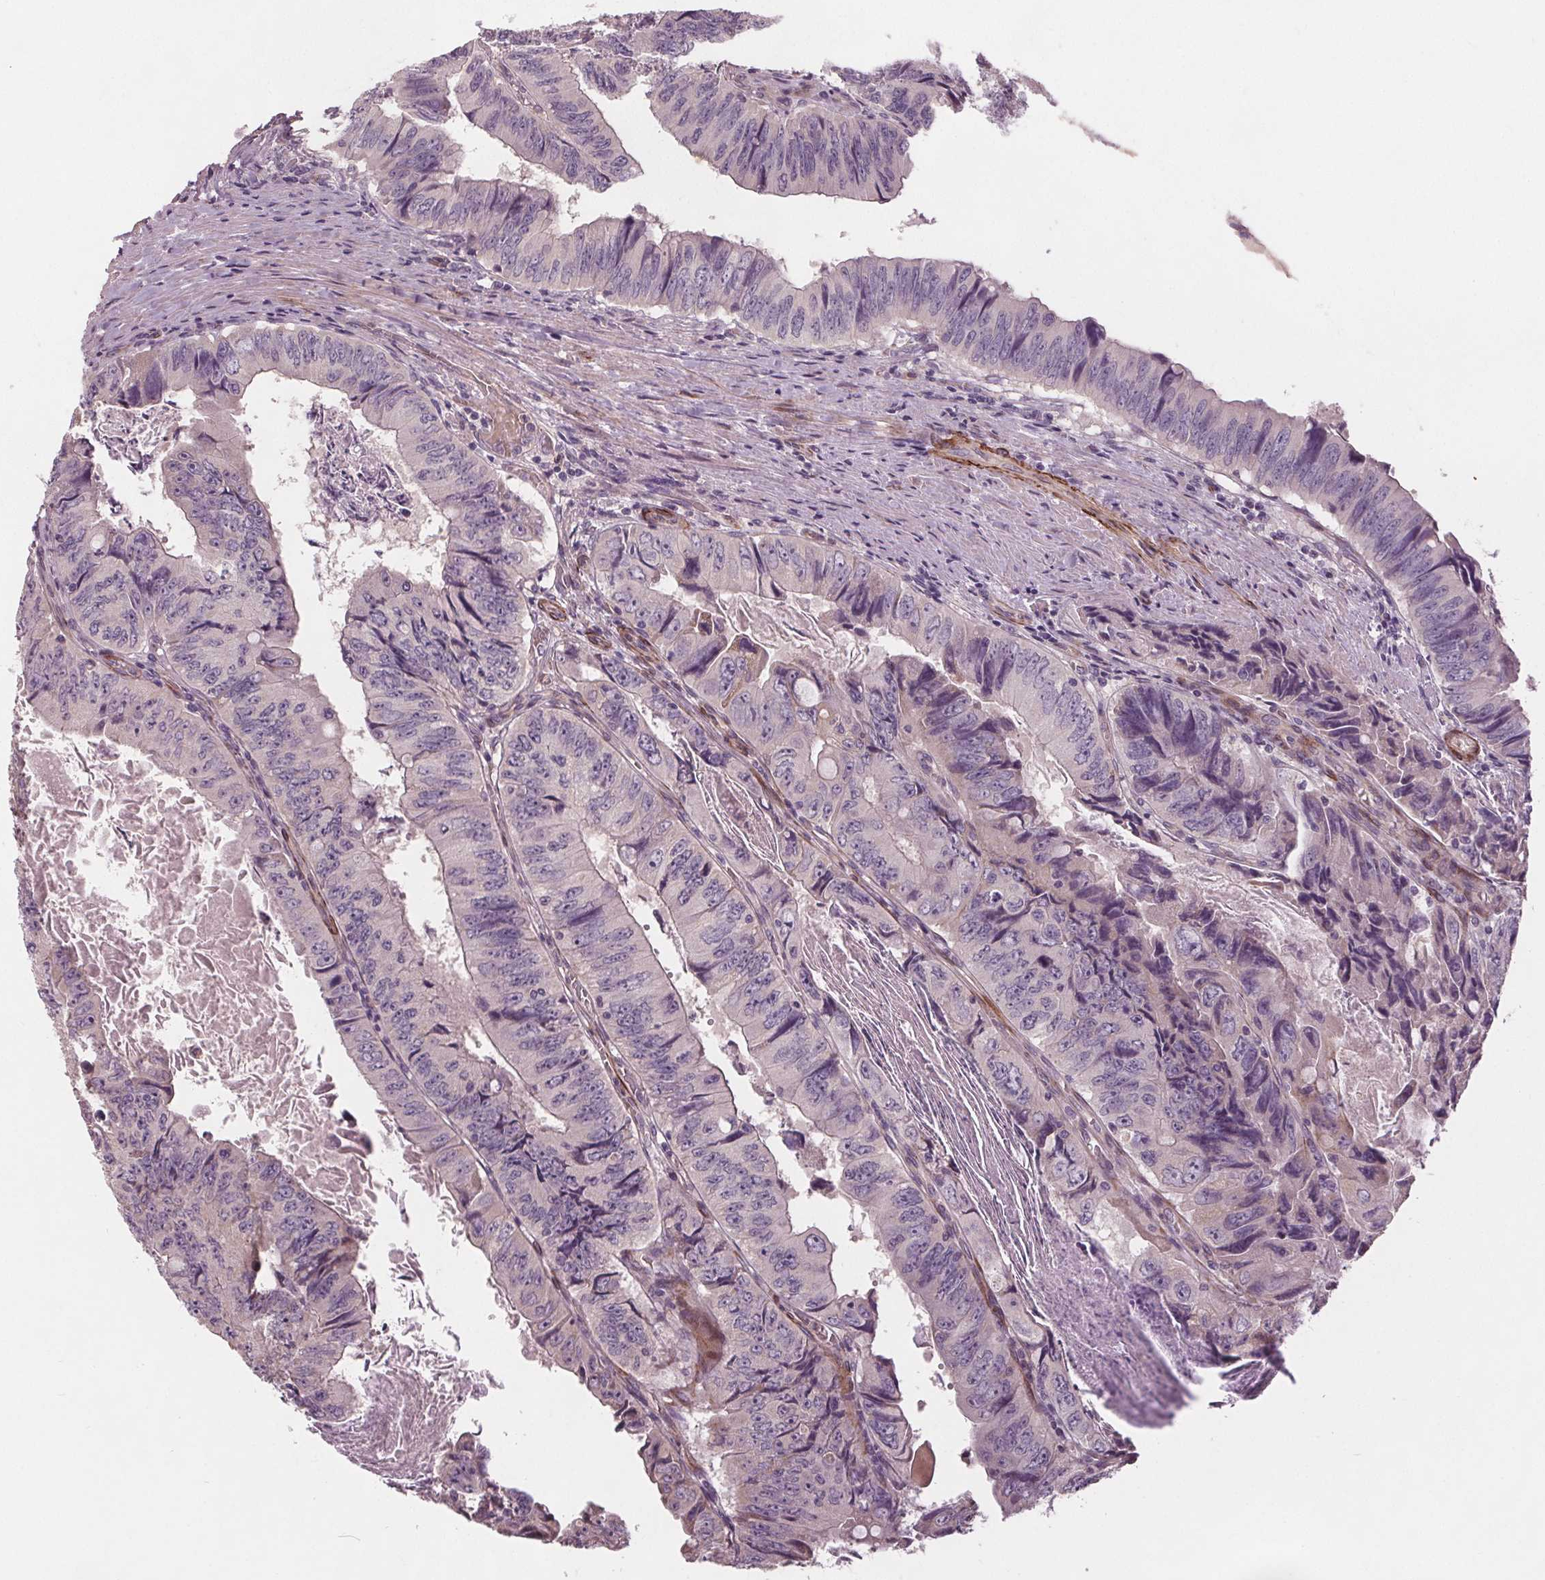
{"staining": {"intensity": "negative", "quantity": "none", "location": "none"}, "tissue": "colorectal cancer", "cell_type": "Tumor cells", "image_type": "cancer", "snomed": [{"axis": "morphology", "description": "Adenocarcinoma, NOS"}, {"axis": "topography", "description": "Colon"}], "caption": "Image shows no protein staining in tumor cells of colorectal cancer (adenocarcinoma) tissue.", "gene": "PDGFD", "patient": {"sex": "female", "age": 84}}